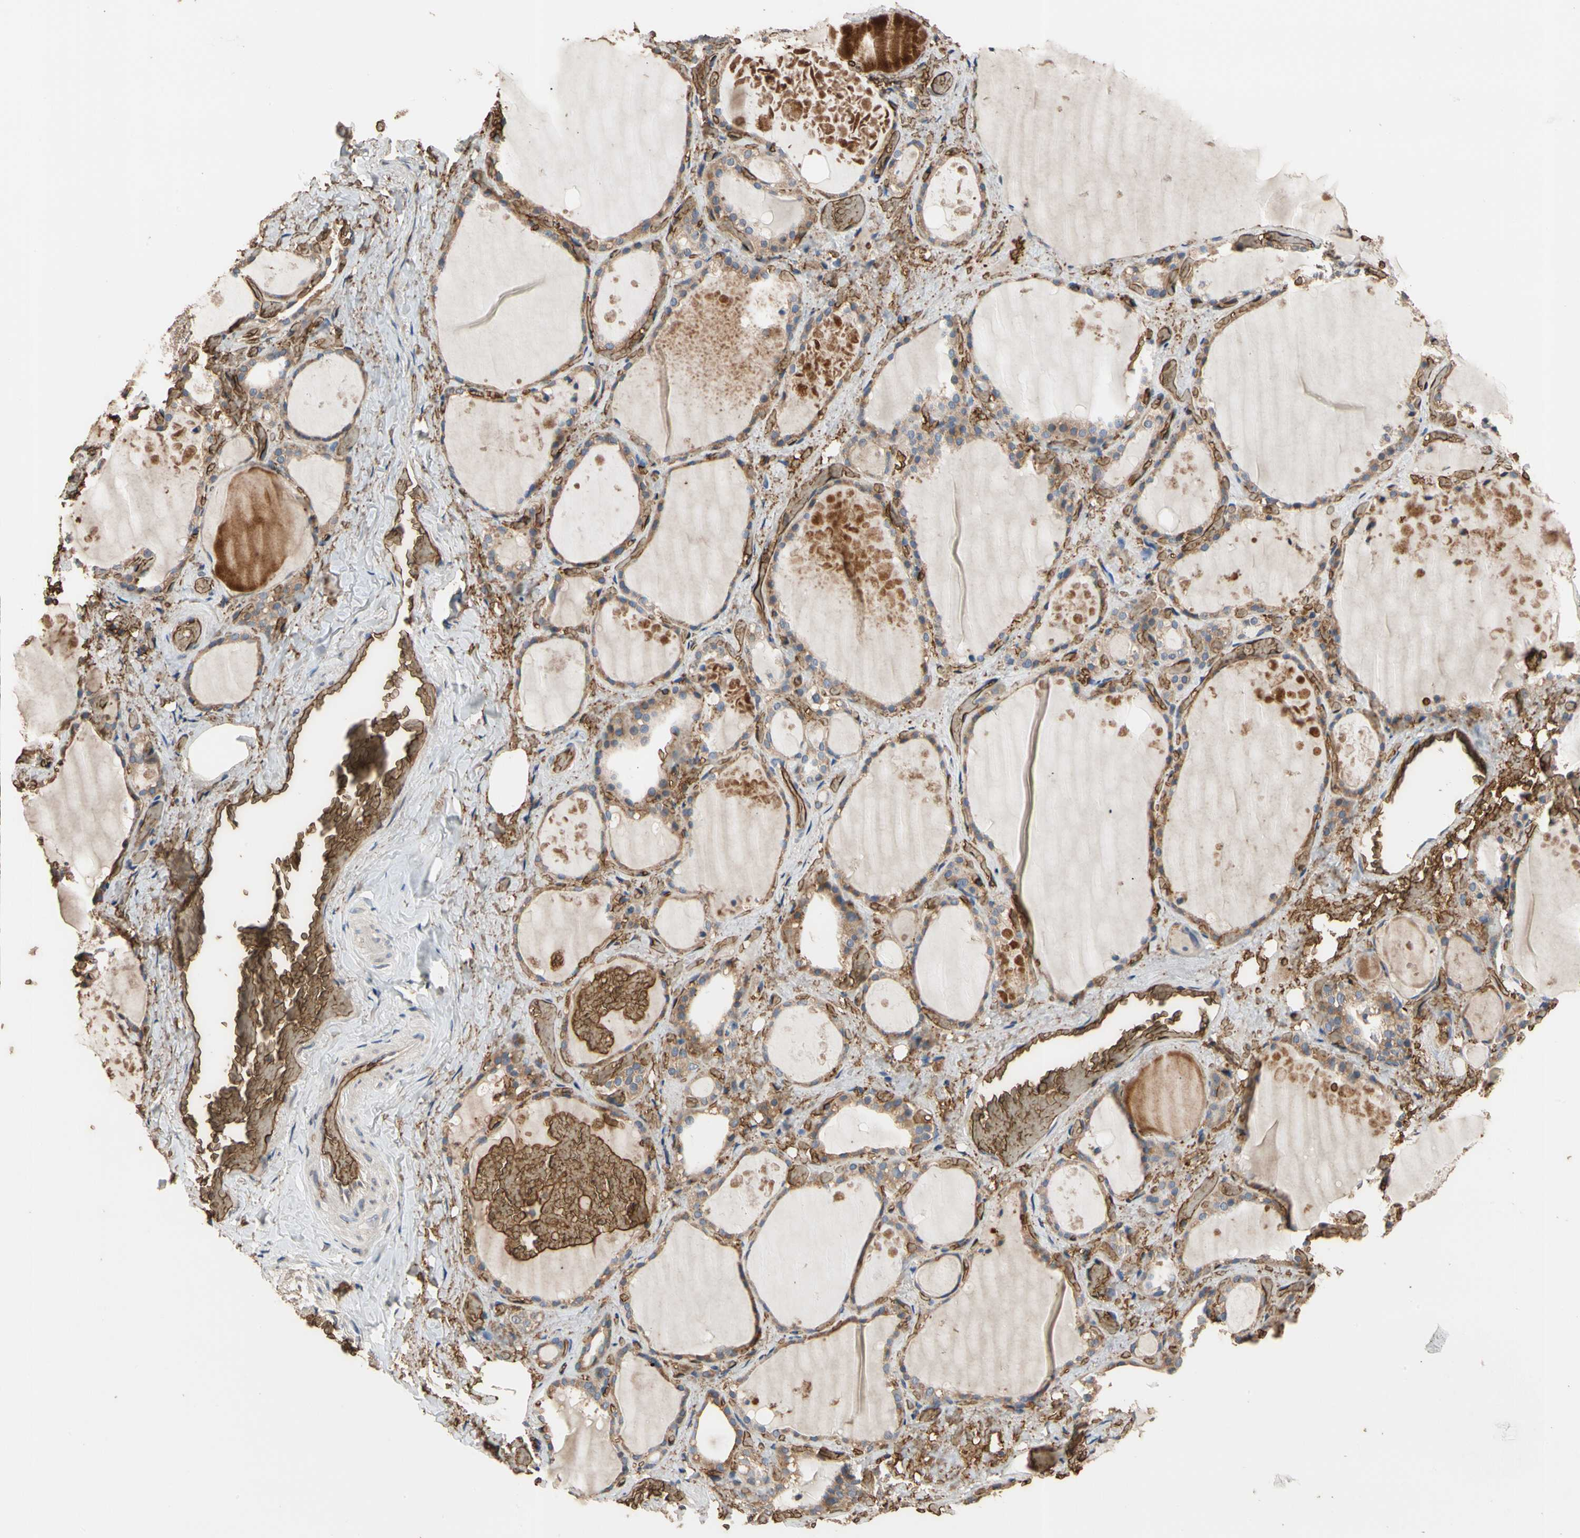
{"staining": {"intensity": "moderate", "quantity": ">75%", "location": "cytoplasmic/membranous"}, "tissue": "thyroid gland", "cell_type": "Glandular cells", "image_type": "normal", "snomed": [{"axis": "morphology", "description": "Normal tissue, NOS"}, {"axis": "topography", "description": "Thyroid gland"}], "caption": "IHC of unremarkable human thyroid gland exhibits medium levels of moderate cytoplasmic/membranous positivity in approximately >75% of glandular cells.", "gene": "RIOK2", "patient": {"sex": "male", "age": 61}}